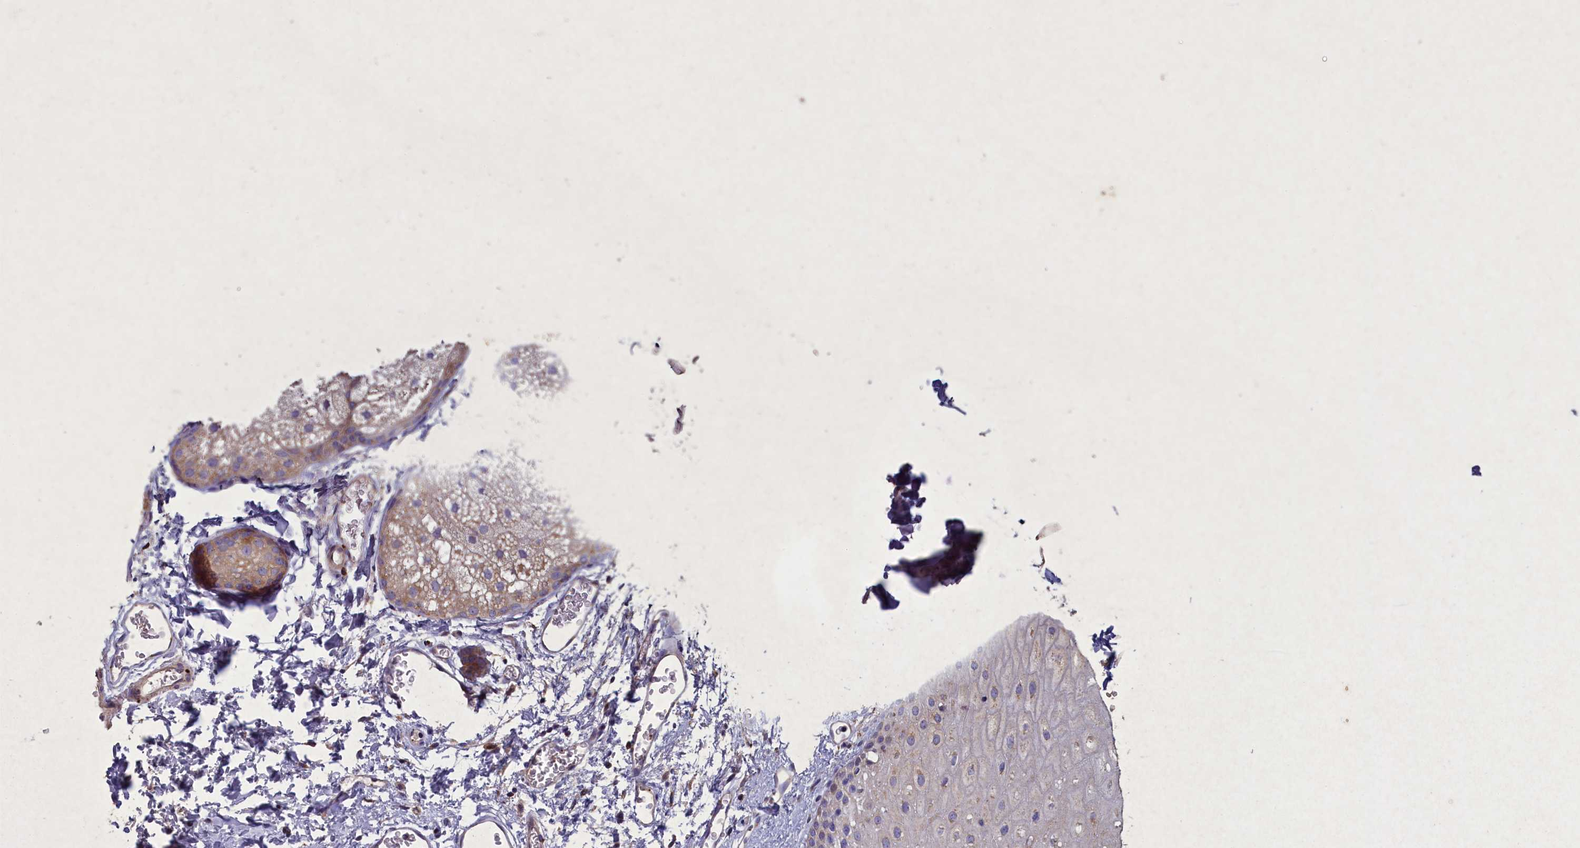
{"staining": {"intensity": "moderate", "quantity": "<25%", "location": "cytoplasmic/membranous"}, "tissue": "oral mucosa", "cell_type": "Squamous epithelial cells", "image_type": "normal", "snomed": [{"axis": "morphology", "description": "Normal tissue, NOS"}, {"axis": "morphology", "description": "Squamous cell carcinoma, NOS"}, {"axis": "topography", "description": "Oral tissue"}, {"axis": "topography", "description": "Head-Neck"}], "caption": "Oral mucosa stained with DAB (3,3'-diaminobenzidine) IHC reveals low levels of moderate cytoplasmic/membranous expression in approximately <25% of squamous epithelial cells.", "gene": "CIAO2B", "patient": {"sex": "female", "age": 70}}